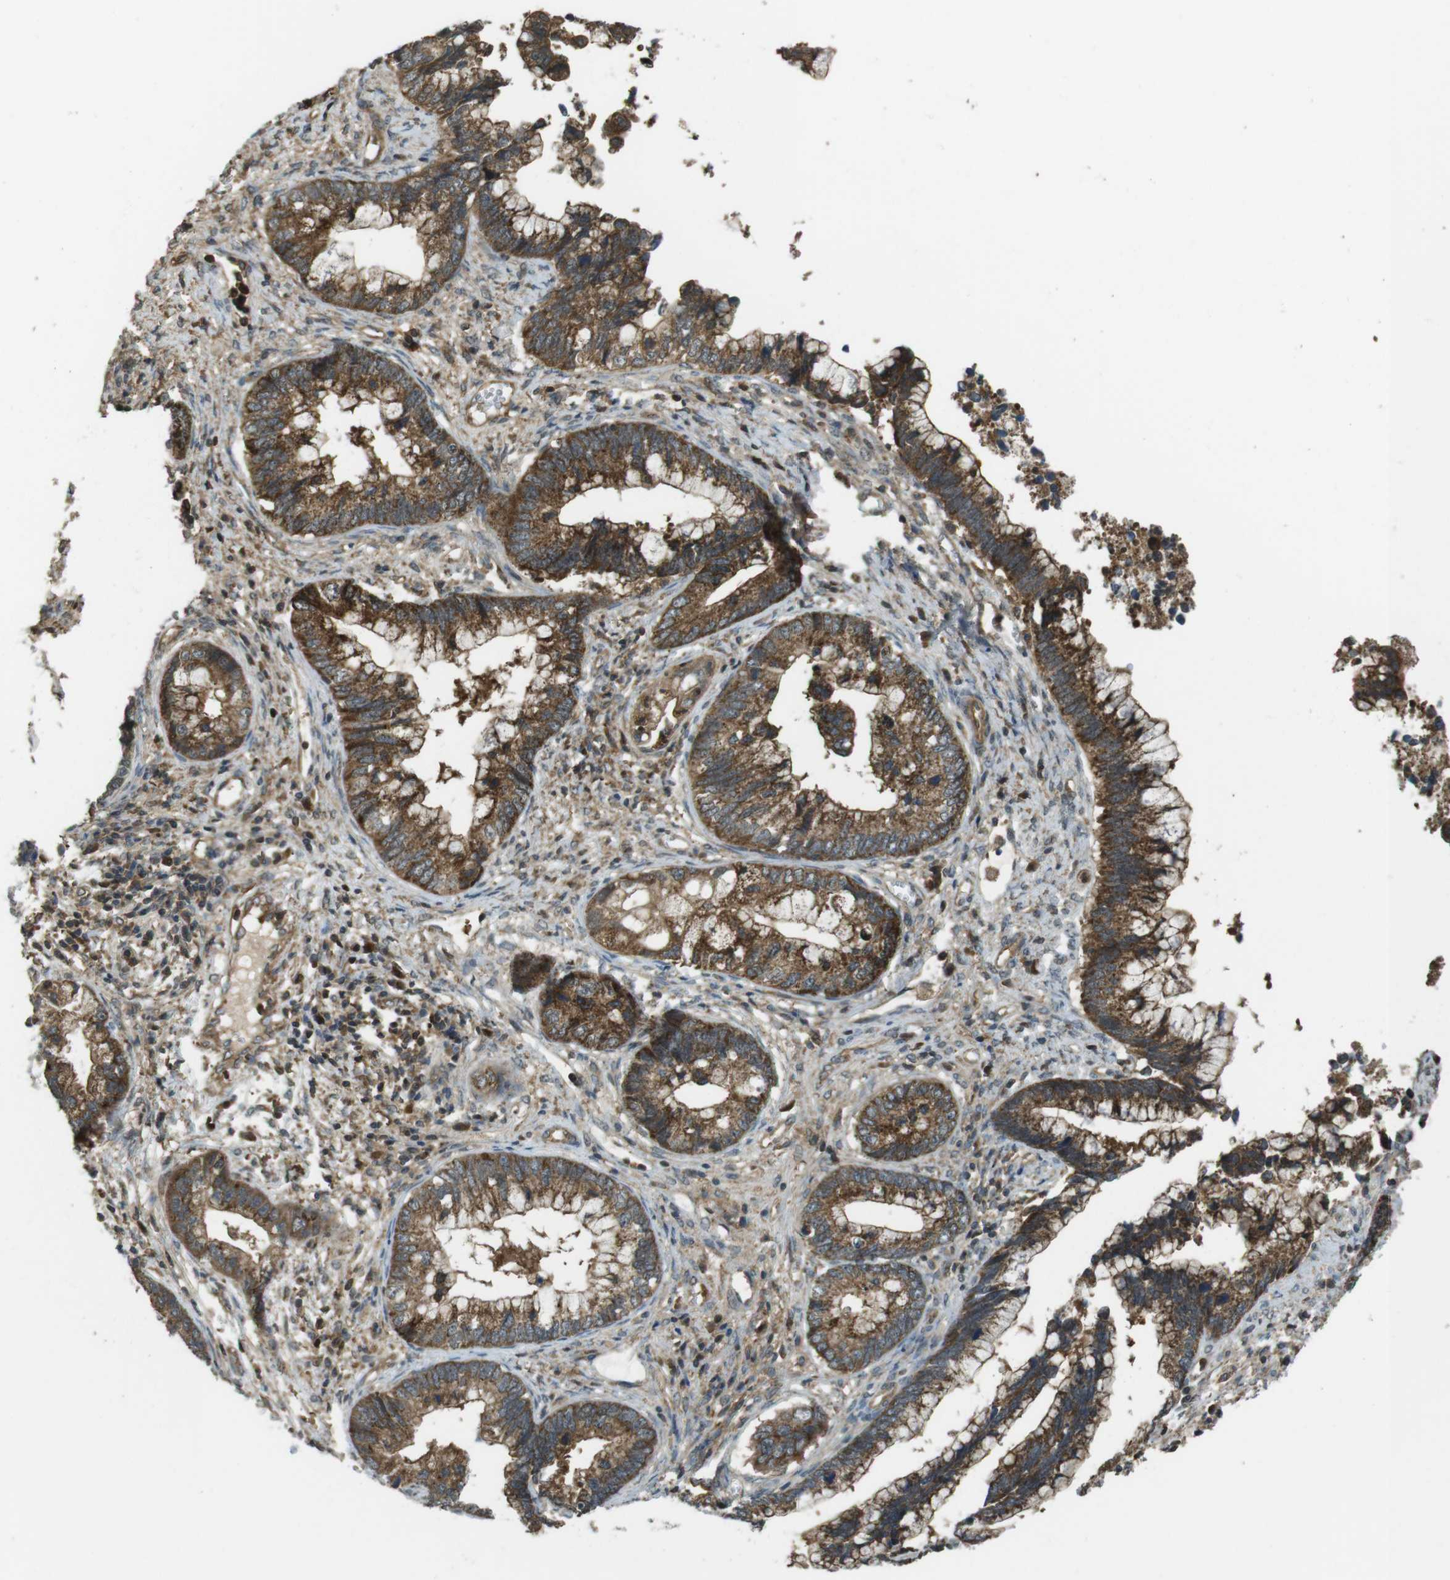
{"staining": {"intensity": "strong", "quantity": ">75%", "location": "cytoplasmic/membranous"}, "tissue": "cervical cancer", "cell_type": "Tumor cells", "image_type": "cancer", "snomed": [{"axis": "morphology", "description": "Adenocarcinoma, NOS"}, {"axis": "topography", "description": "Cervix"}], "caption": "Strong cytoplasmic/membranous protein expression is present in about >75% of tumor cells in cervical cancer (adenocarcinoma).", "gene": "LRRC3B", "patient": {"sex": "female", "age": 44}}